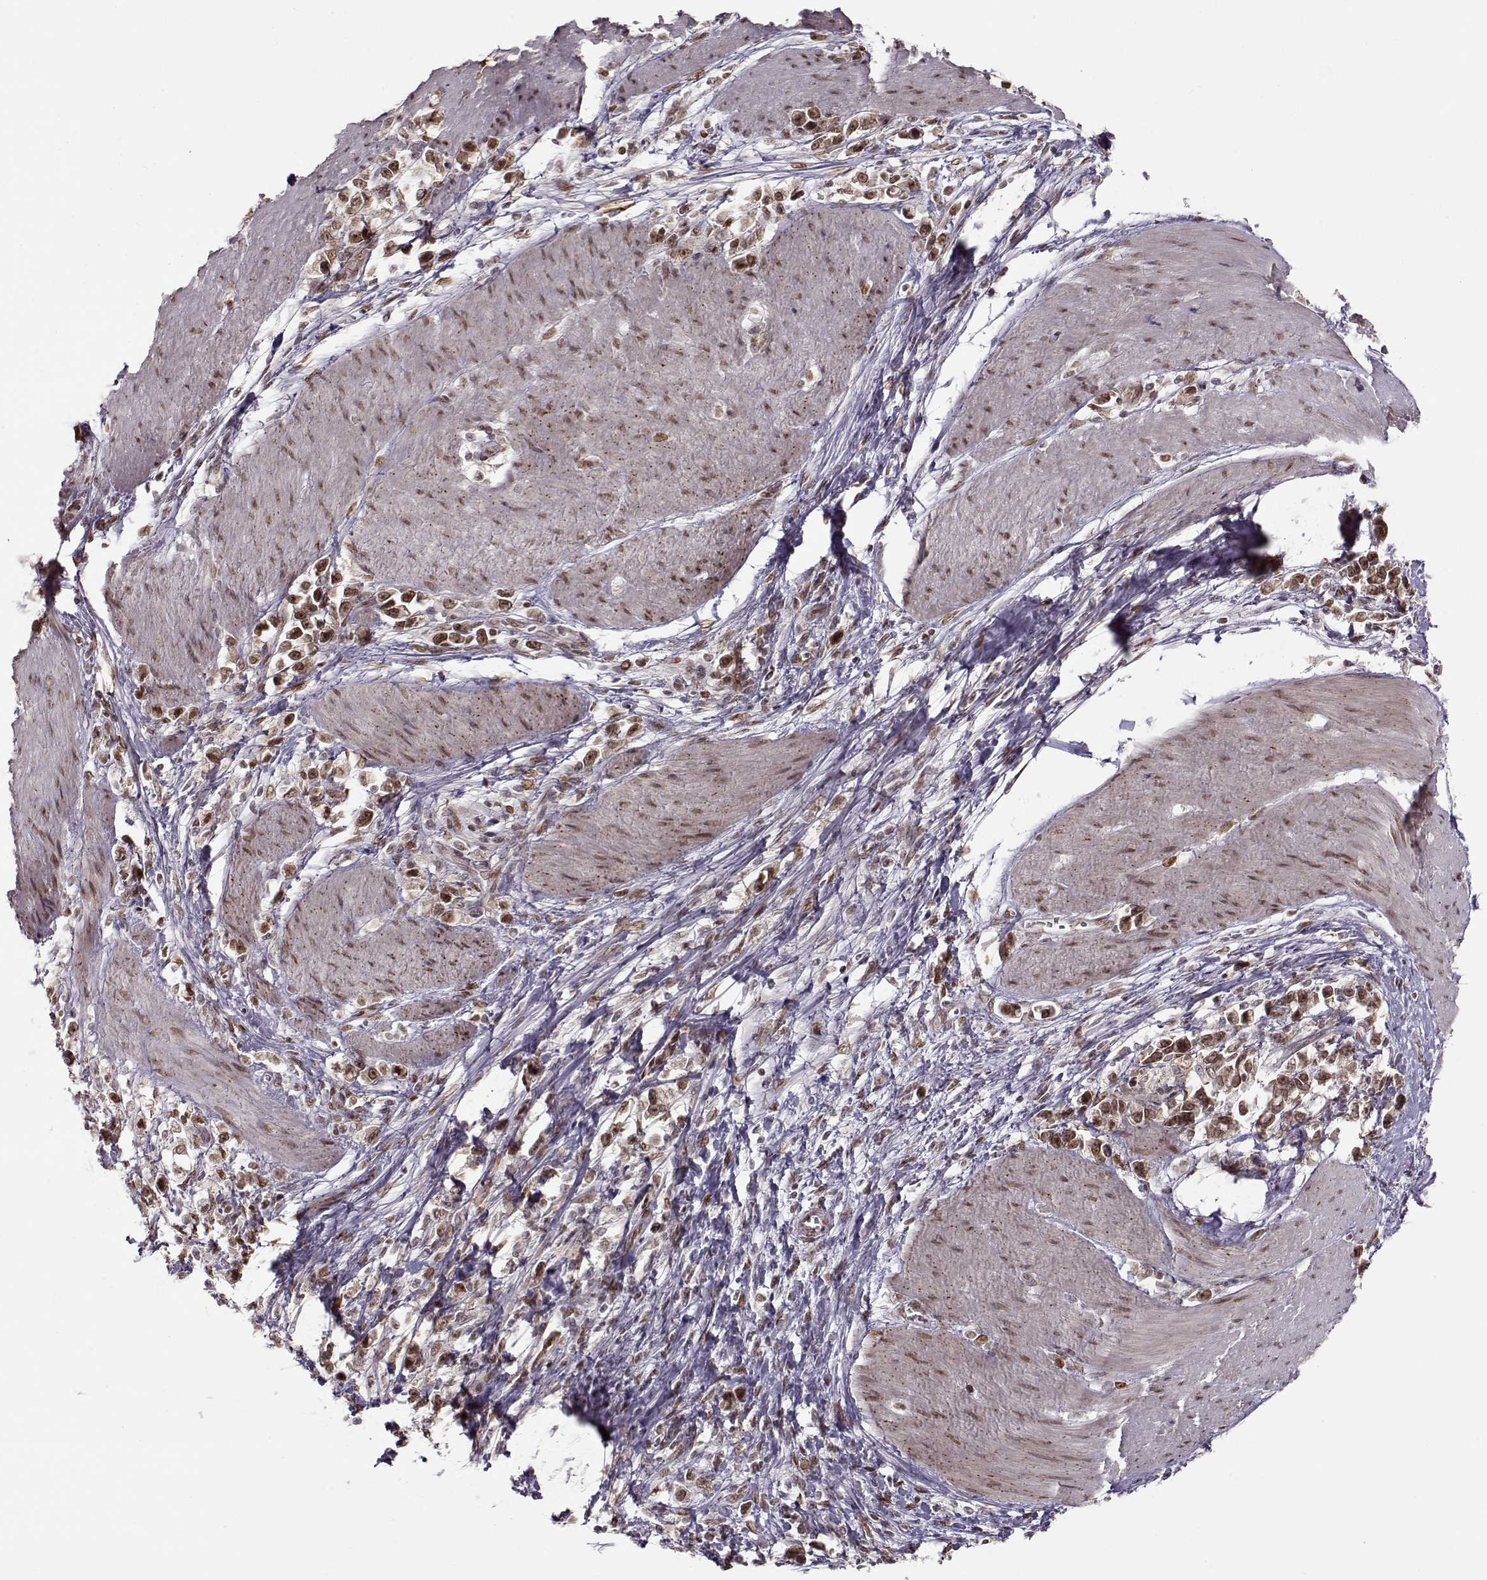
{"staining": {"intensity": "strong", "quantity": ">75%", "location": "cytoplasmic/membranous,nuclear"}, "tissue": "stomach cancer", "cell_type": "Tumor cells", "image_type": "cancer", "snomed": [{"axis": "morphology", "description": "Adenocarcinoma, NOS"}, {"axis": "topography", "description": "Stomach"}], "caption": "Protein expression analysis of human stomach cancer (adenocarcinoma) reveals strong cytoplasmic/membranous and nuclear expression in about >75% of tumor cells.", "gene": "RAI1", "patient": {"sex": "male", "age": 63}}